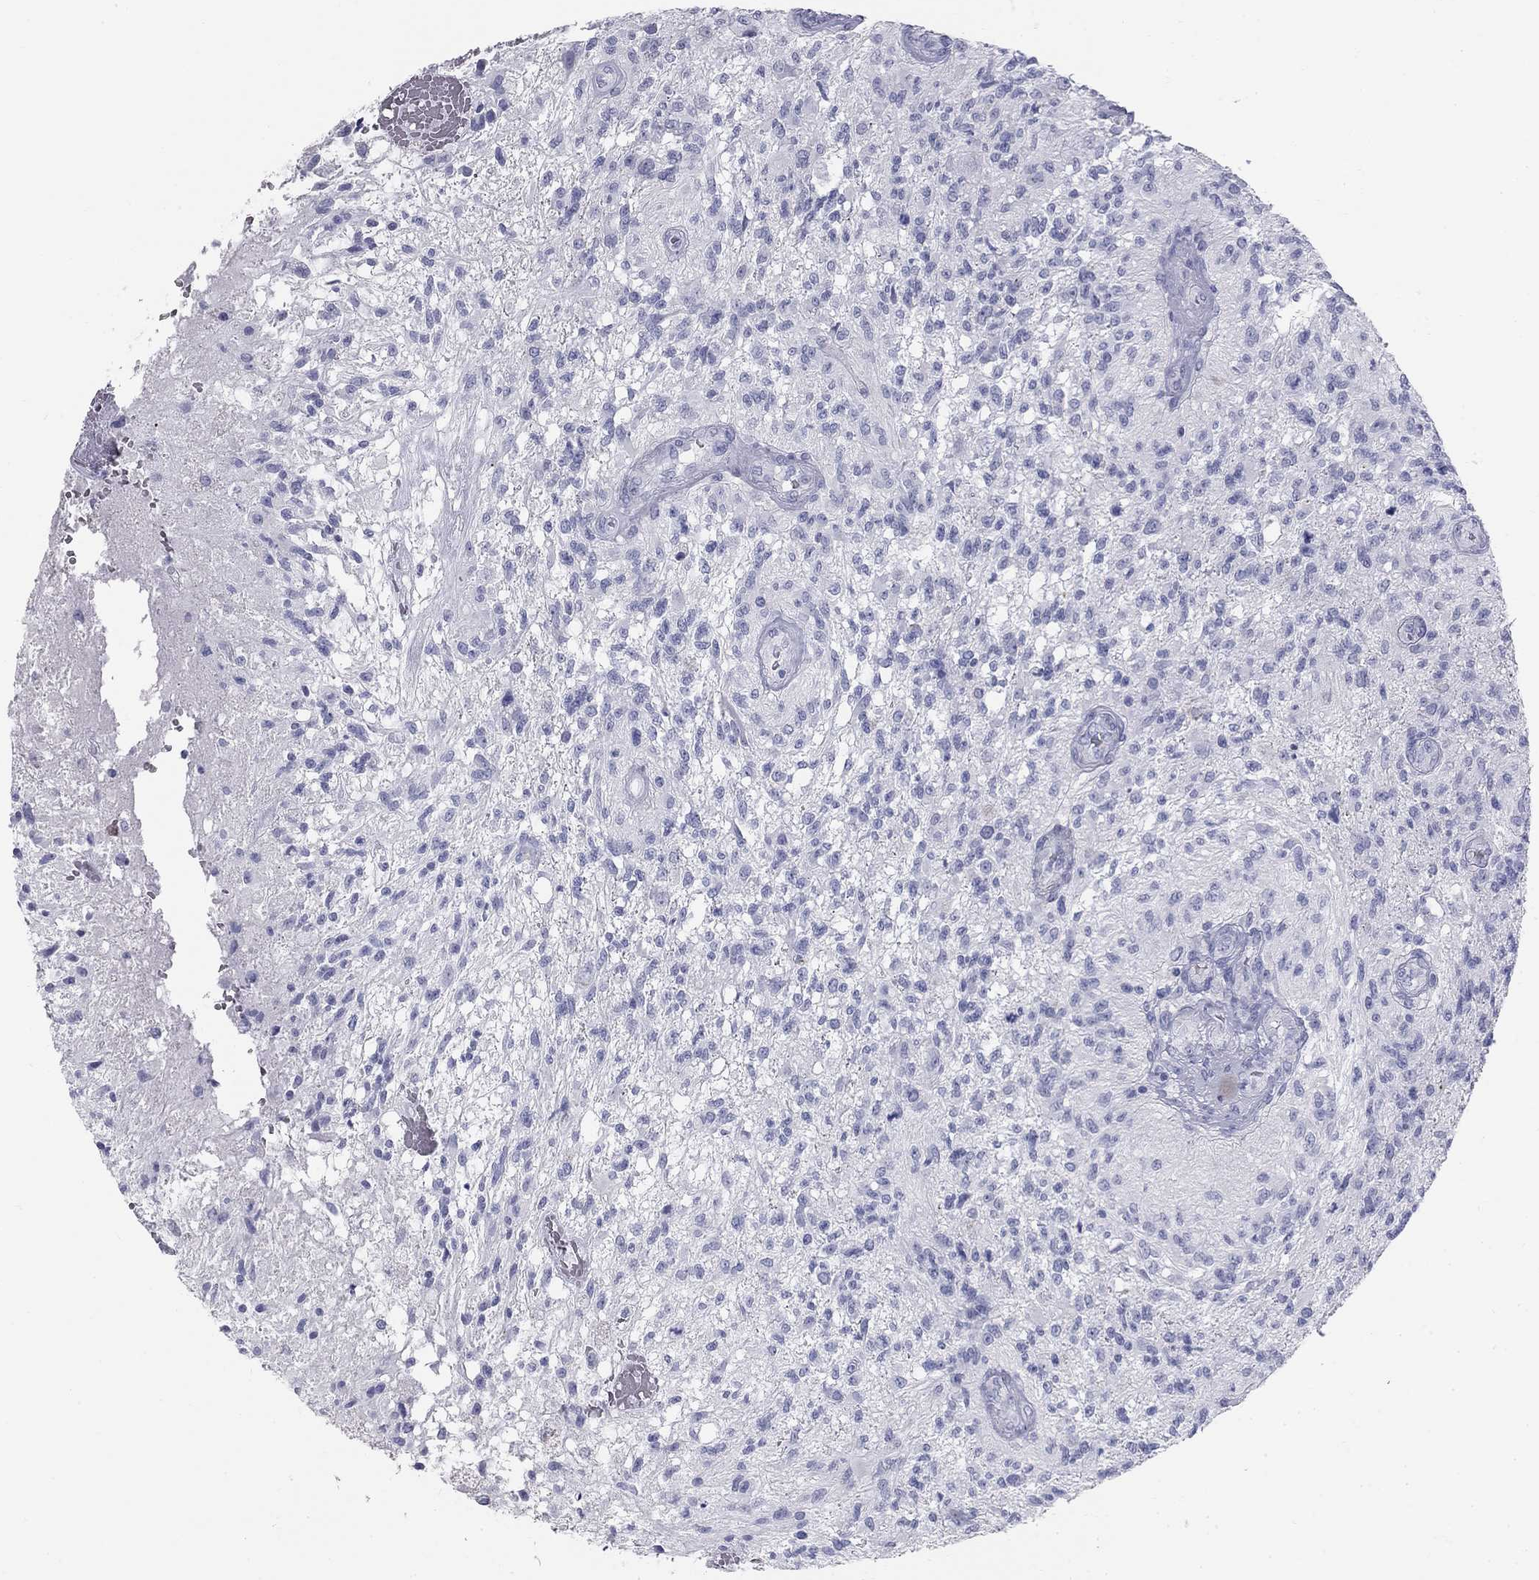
{"staining": {"intensity": "negative", "quantity": "none", "location": "none"}, "tissue": "glioma", "cell_type": "Tumor cells", "image_type": "cancer", "snomed": [{"axis": "morphology", "description": "Glioma, malignant, High grade"}, {"axis": "topography", "description": "Brain"}], "caption": "High magnification brightfield microscopy of high-grade glioma (malignant) stained with DAB (brown) and counterstained with hematoxylin (blue): tumor cells show no significant staining.", "gene": "SULT2B1", "patient": {"sex": "male", "age": 56}}